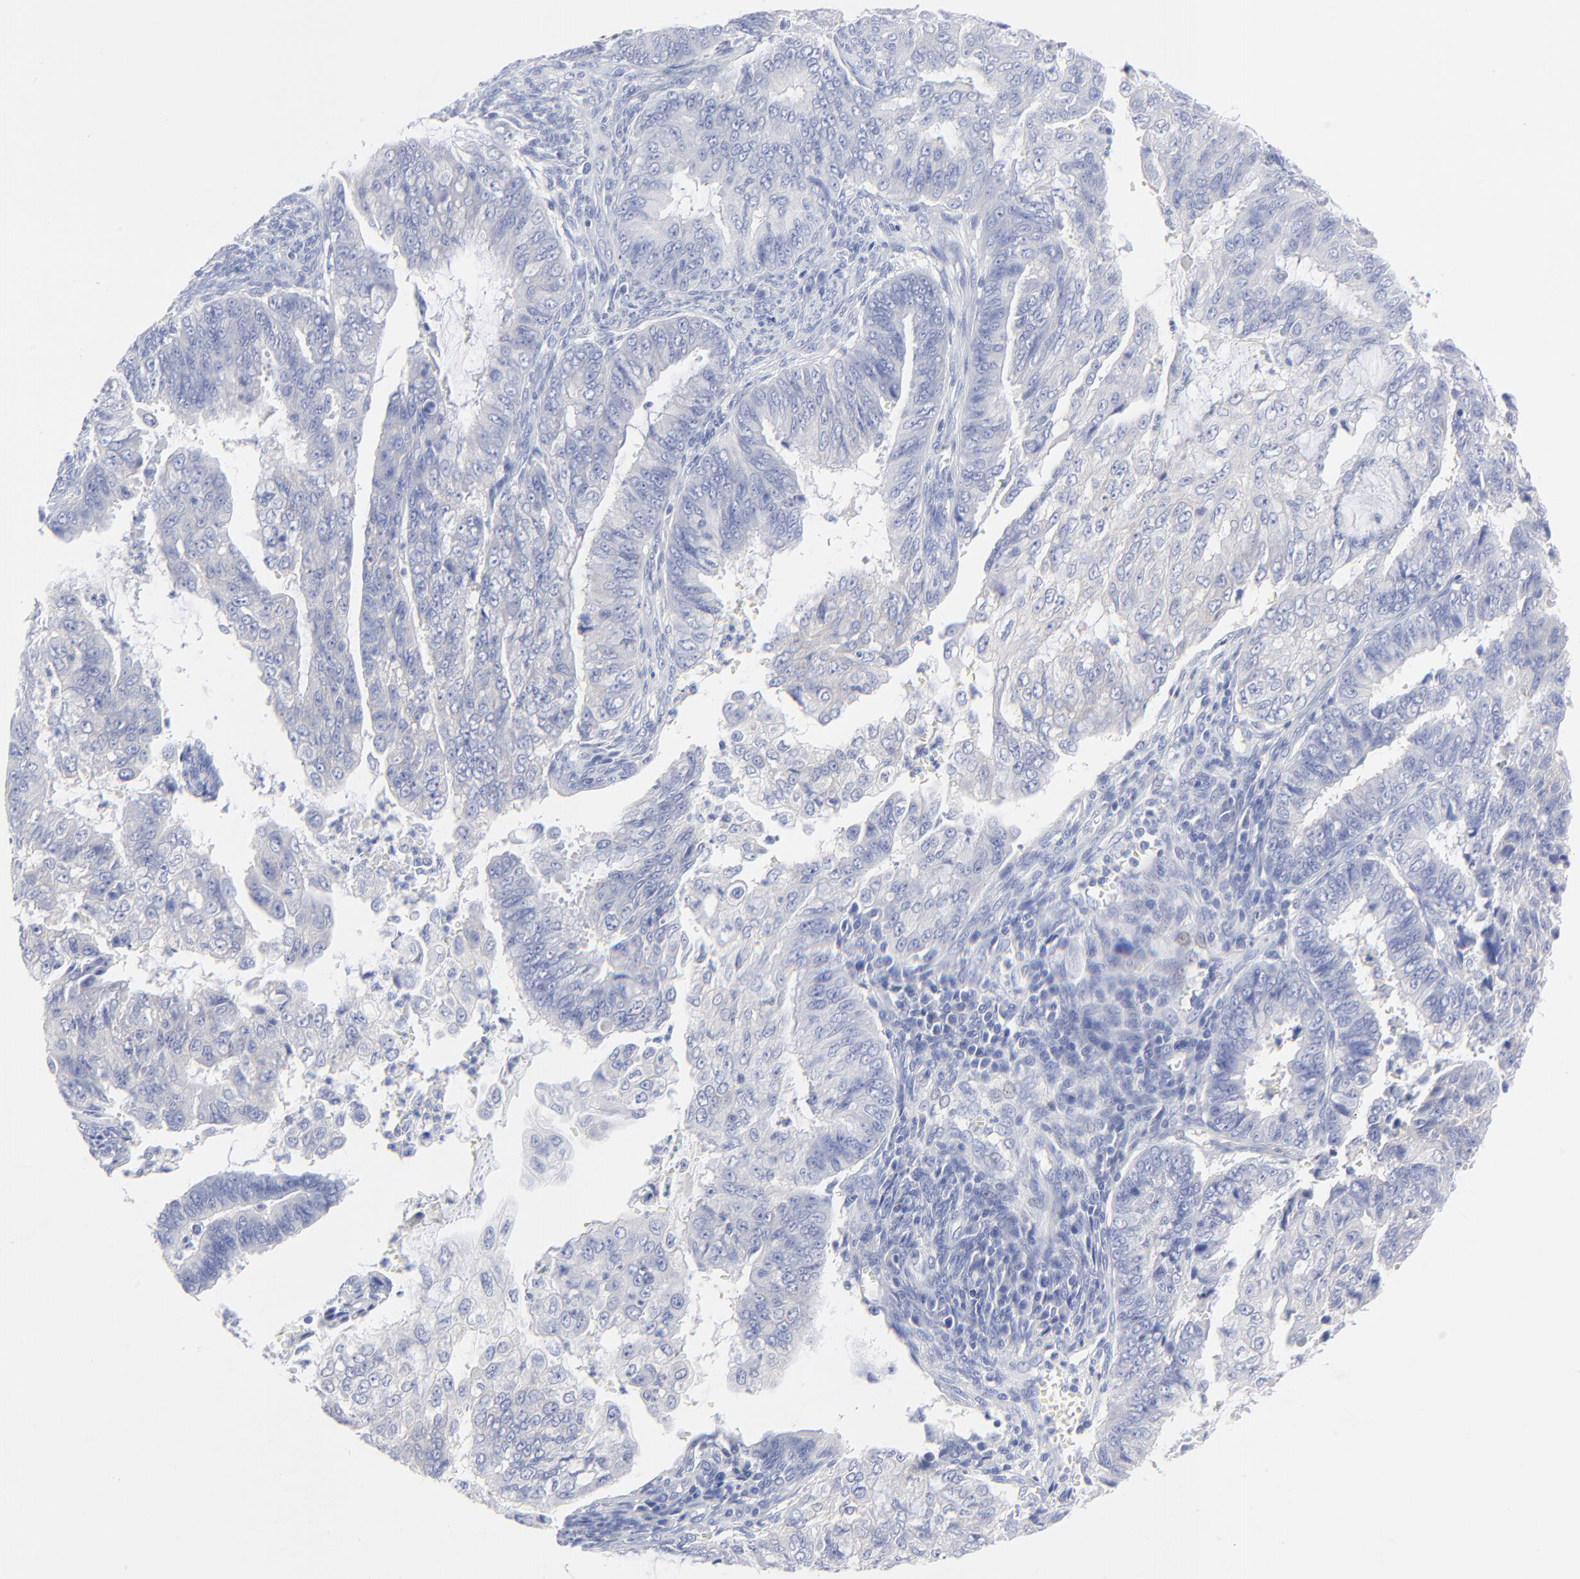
{"staining": {"intensity": "negative", "quantity": "none", "location": "none"}, "tissue": "endometrial cancer", "cell_type": "Tumor cells", "image_type": "cancer", "snomed": [{"axis": "morphology", "description": "Adenocarcinoma, NOS"}, {"axis": "topography", "description": "Endometrium"}], "caption": "This is an IHC micrograph of endometrial cancer. There is no positivity in tumor cells.", "gene": "PSD3", "patient": {"sex": "female", "age": 75}}